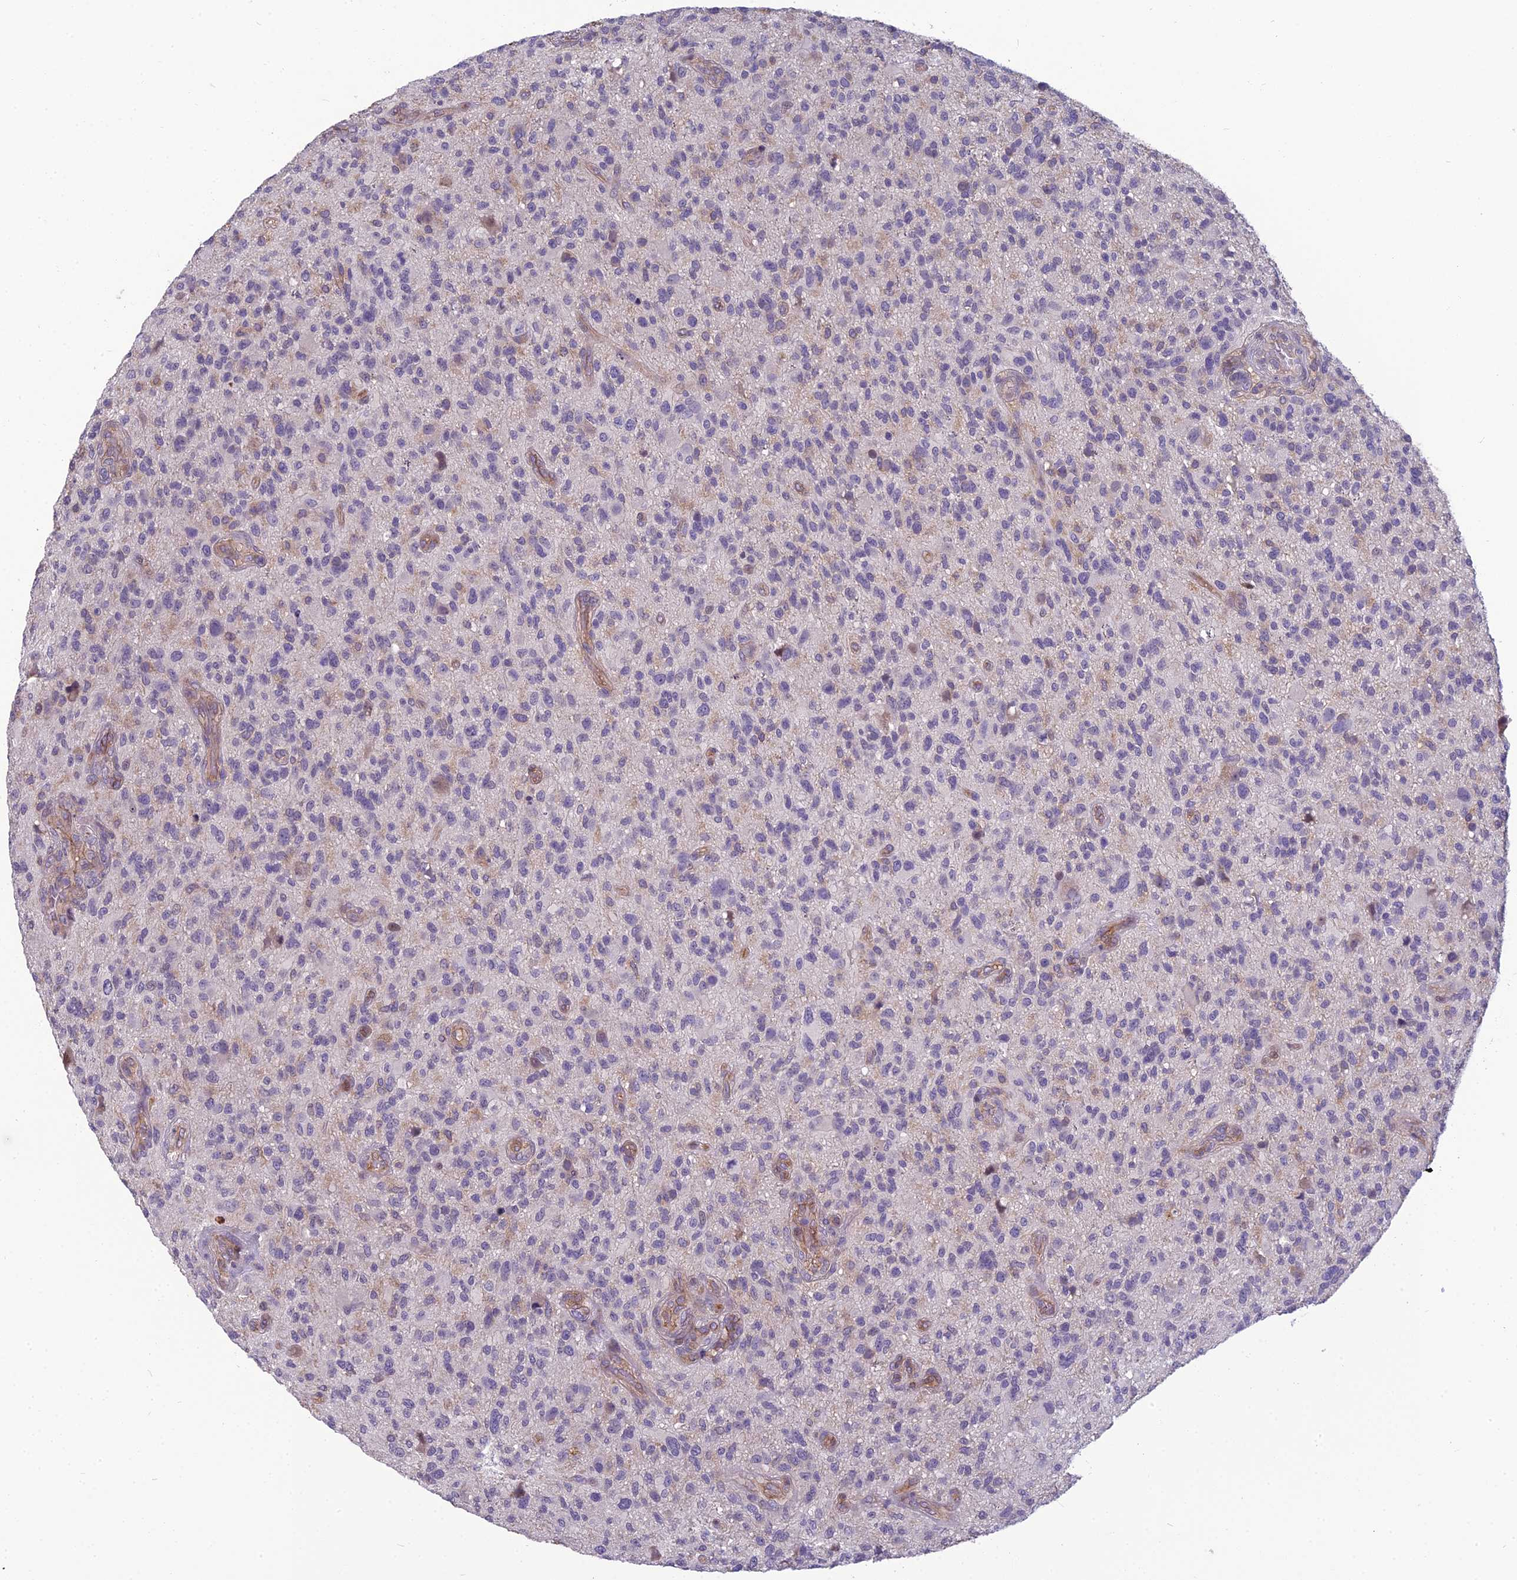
{"staining": {"intensity": "negative", "quantity": "none", "location": "none"}, "tissue": "glioma", "cell_type": "Tumor cells", "image_type": "cancer", "snomed": [{"axis": "morphology", "description": "Glioma, malignant, High grade"}, {"axis": "topography", "description": "Brain"}], "caption": "Tumor cells are negative for brown protein staining in glioma. Nuclei are stained in blue.", "gene": "TSPAN15", "patient": {"sex": "male", "age": 47}}